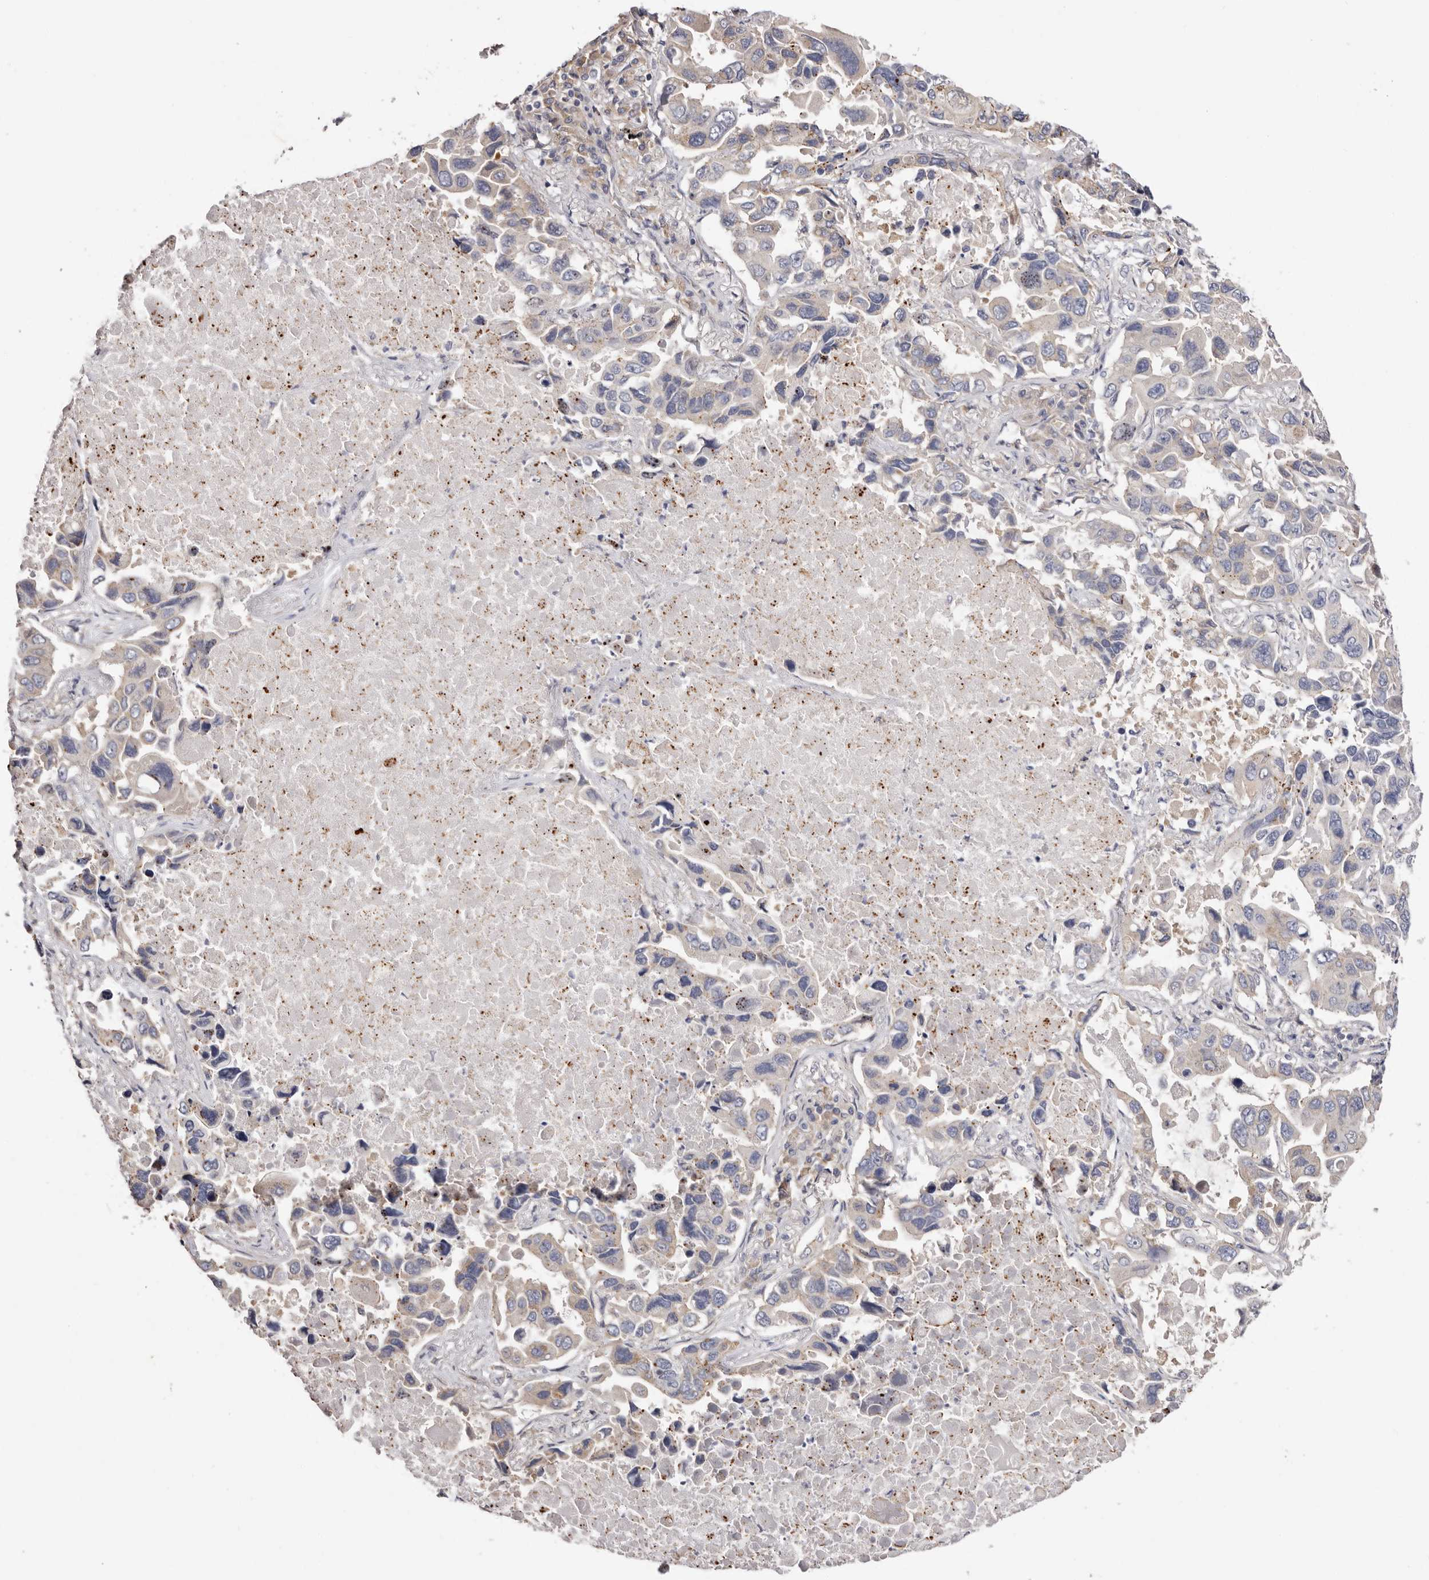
{"staining": {"intensity": "negative", "quantity": "none", "location": "none"}, "tissue": "lung cancer", "cell_type": "Tumor cells", "image_type": "cancer", "snomed": [{"axis": "morphology", "description": "Adenocarcinoma, NOS"}, {"axis": "topography", "description": "Lung"}], "caption": "The micrograph reveals no staining of tumor cells in lung adenocarcinoma.", "gene": "FAM167B", "patient": {"sex": "male", "age": 64}}